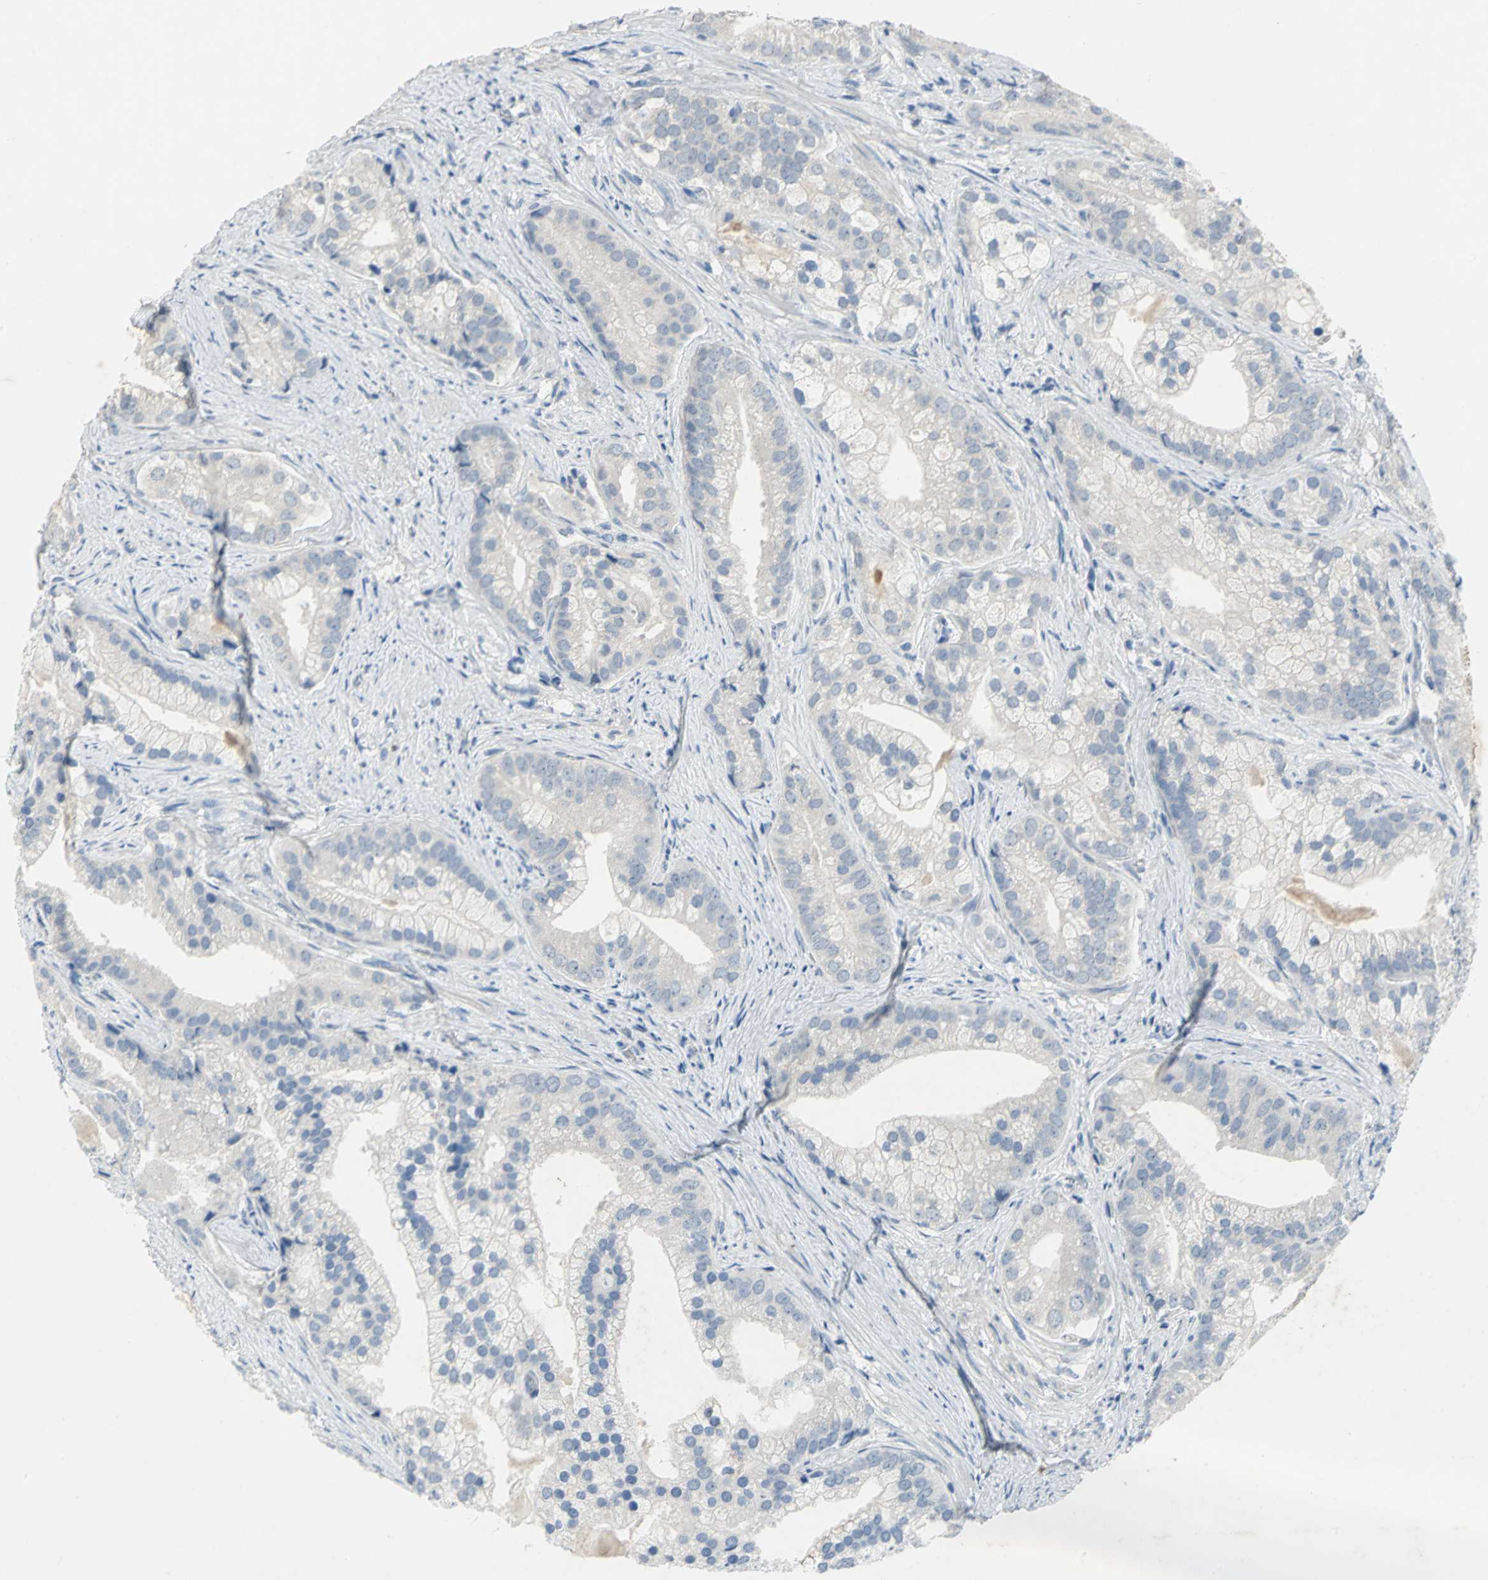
{"staining": {"intensity": "negative", "quantity": "none", "location": "none"}, "tissue": "prostate cancer", "cell_type": "Tumor cells", "image_type": "cancer", "snomed": [{"axis": "morphology", "description": "Adenocarcinoma, Low grade"}, {"axis": "topography", "description": "Prostate"}], "caption": "There is no significant positivity in tumor cells of low-grade adenocarcinoma (prostate).", "gene": "PTGDS", "patient": {"sex": "male", "age": 71}}